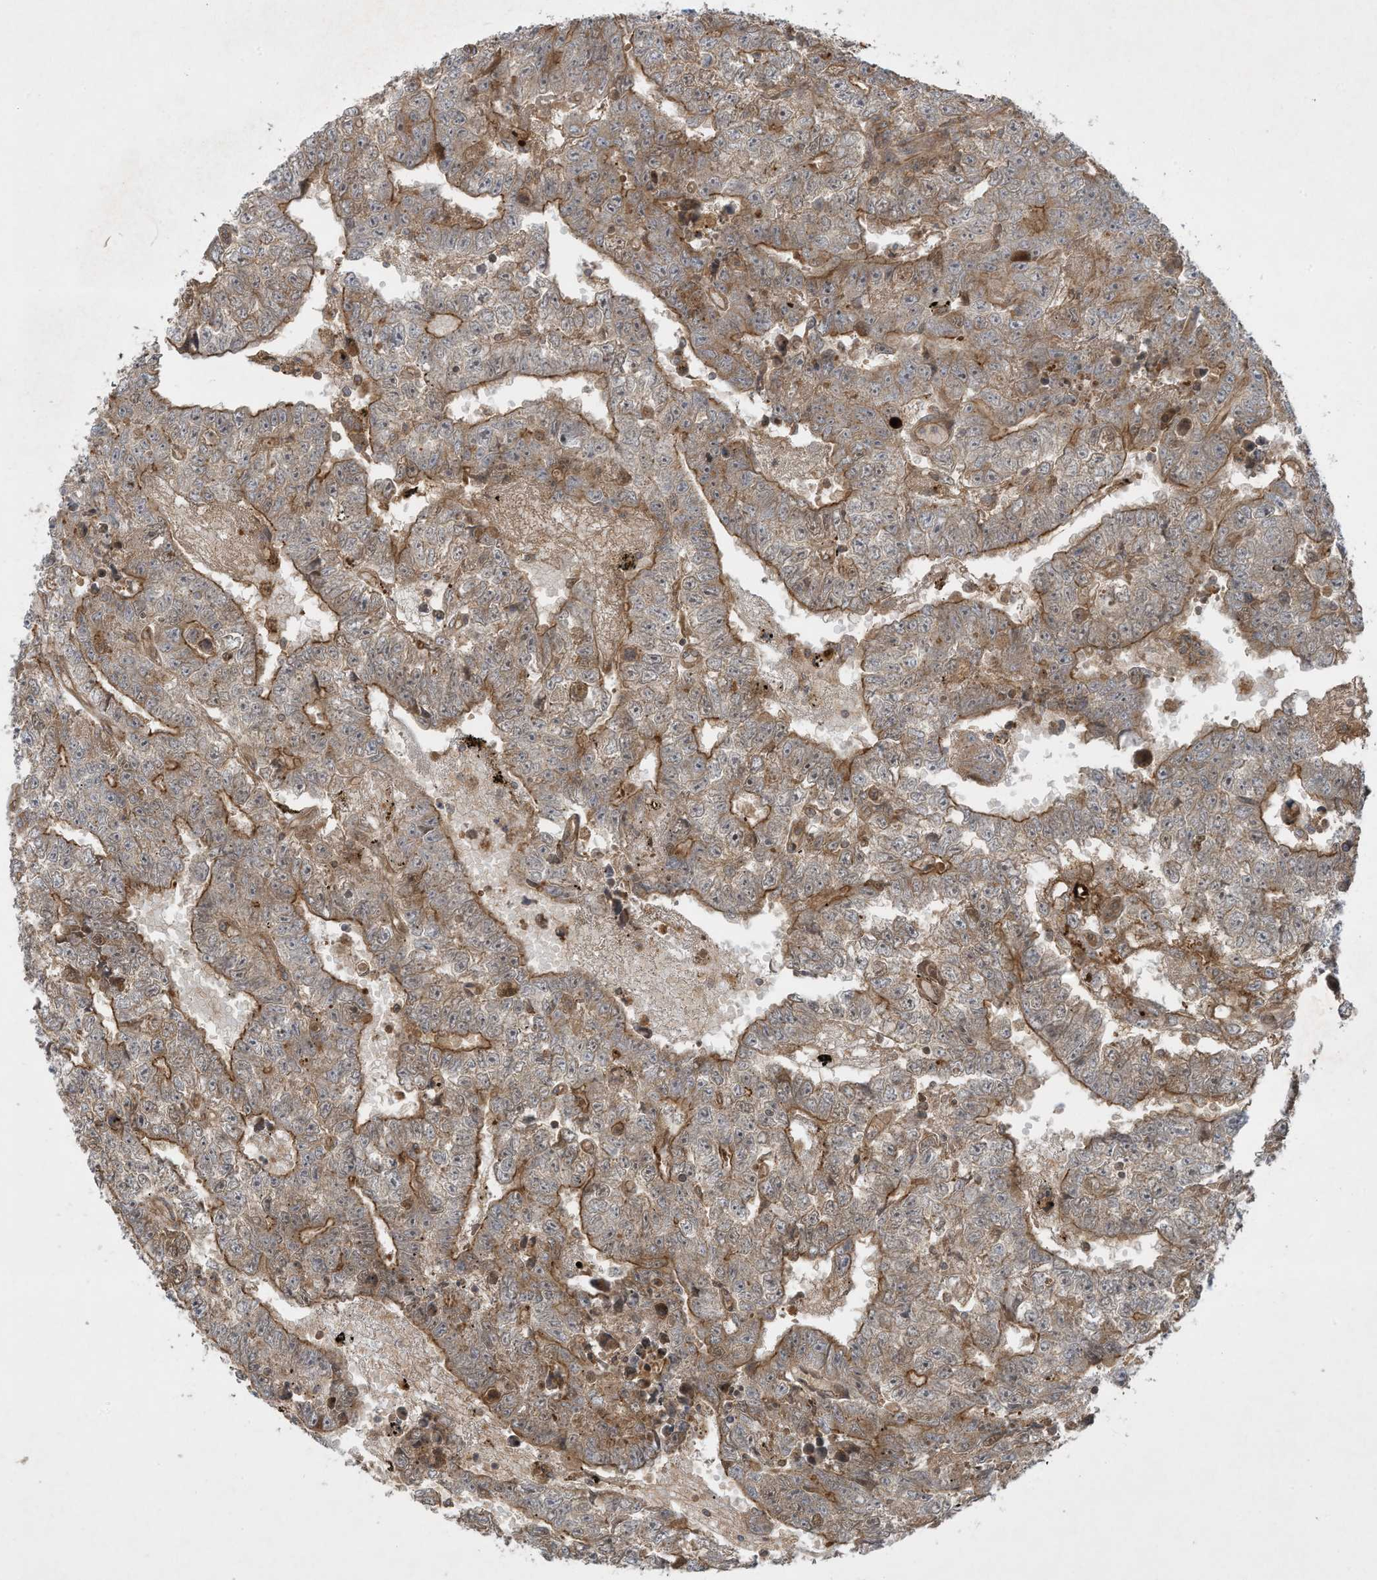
{"staining": {"intensity": "strong", "quantity": "25%-75%", "location": "cytoplasmic/membranous"}, "tissue": "testis cancer", "cell_type": "Tumor cells", "image_type": "cancer", "snomed": [{"axis": "morphology", "description": "Carcinoma, Embryonal, NOS"}, {"axis": "topography", "description": "Testis"}], "caption": "The immunohistochemical stain labels strong cytoplasmic/membranous expression in tumor cells of testis embryonal carcinoma tissue.", "gene": "DDIT4", "patient": {"sex": "male", "age": 25}}